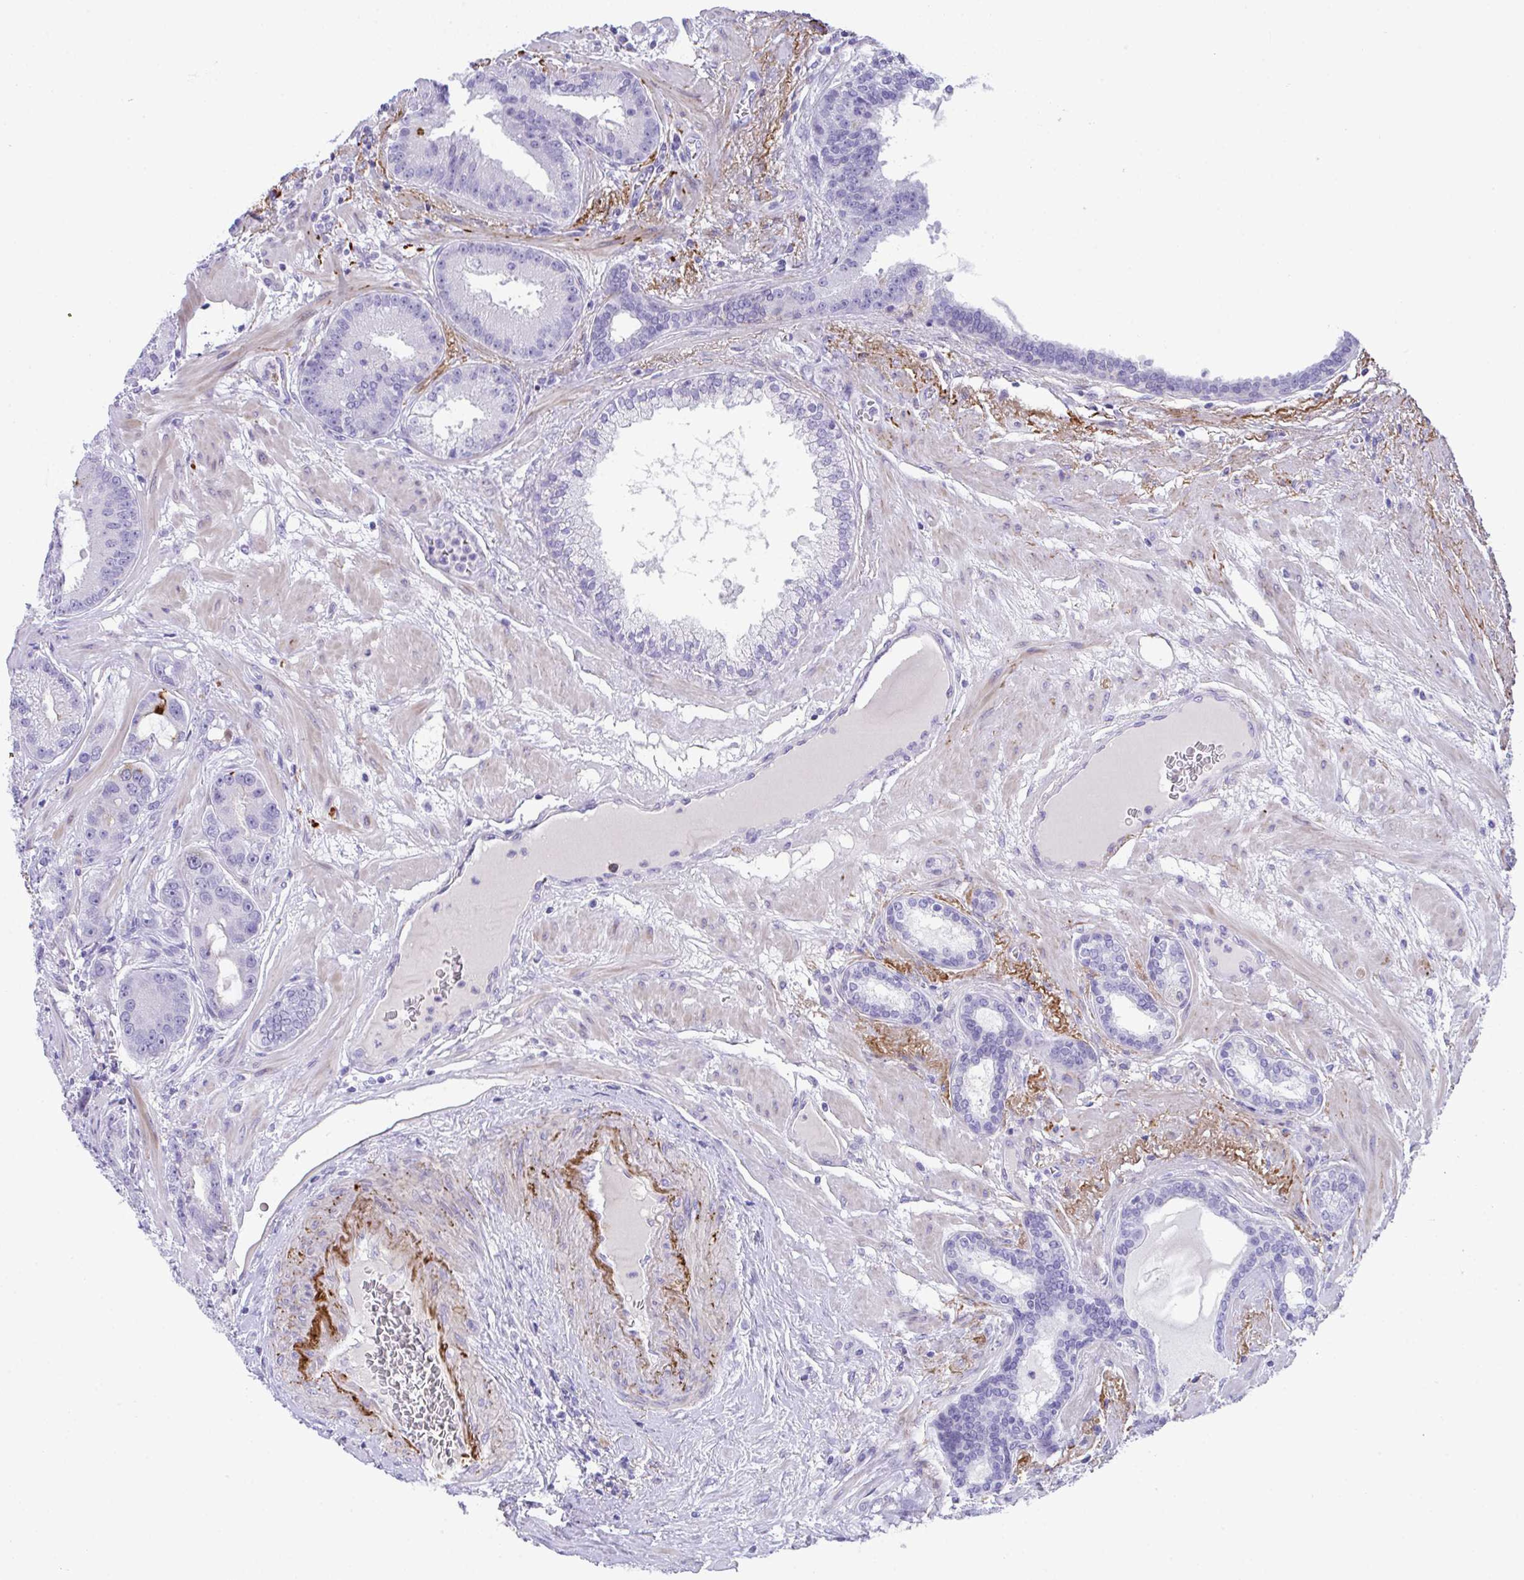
{"staining": {"intensity": "negative", "quantity": "none", "location": "none"}, "tissue": "prostate cancer", "cell_type": "Tumor cells", "image_type": "cancer", "snomed": [{"axis": "morphology", "description": "Adenocarcinoma, High grade"}, {"axis": "topography", "description": "Prostate"}], "caption": "A micrograph of prostate cancer (adenocarcinoma (high-grade)) stained for a protein reveals no brown staining in tumor cells.", "gene": "KMT2E", "patient": {"sex": "male", "age": 65}}